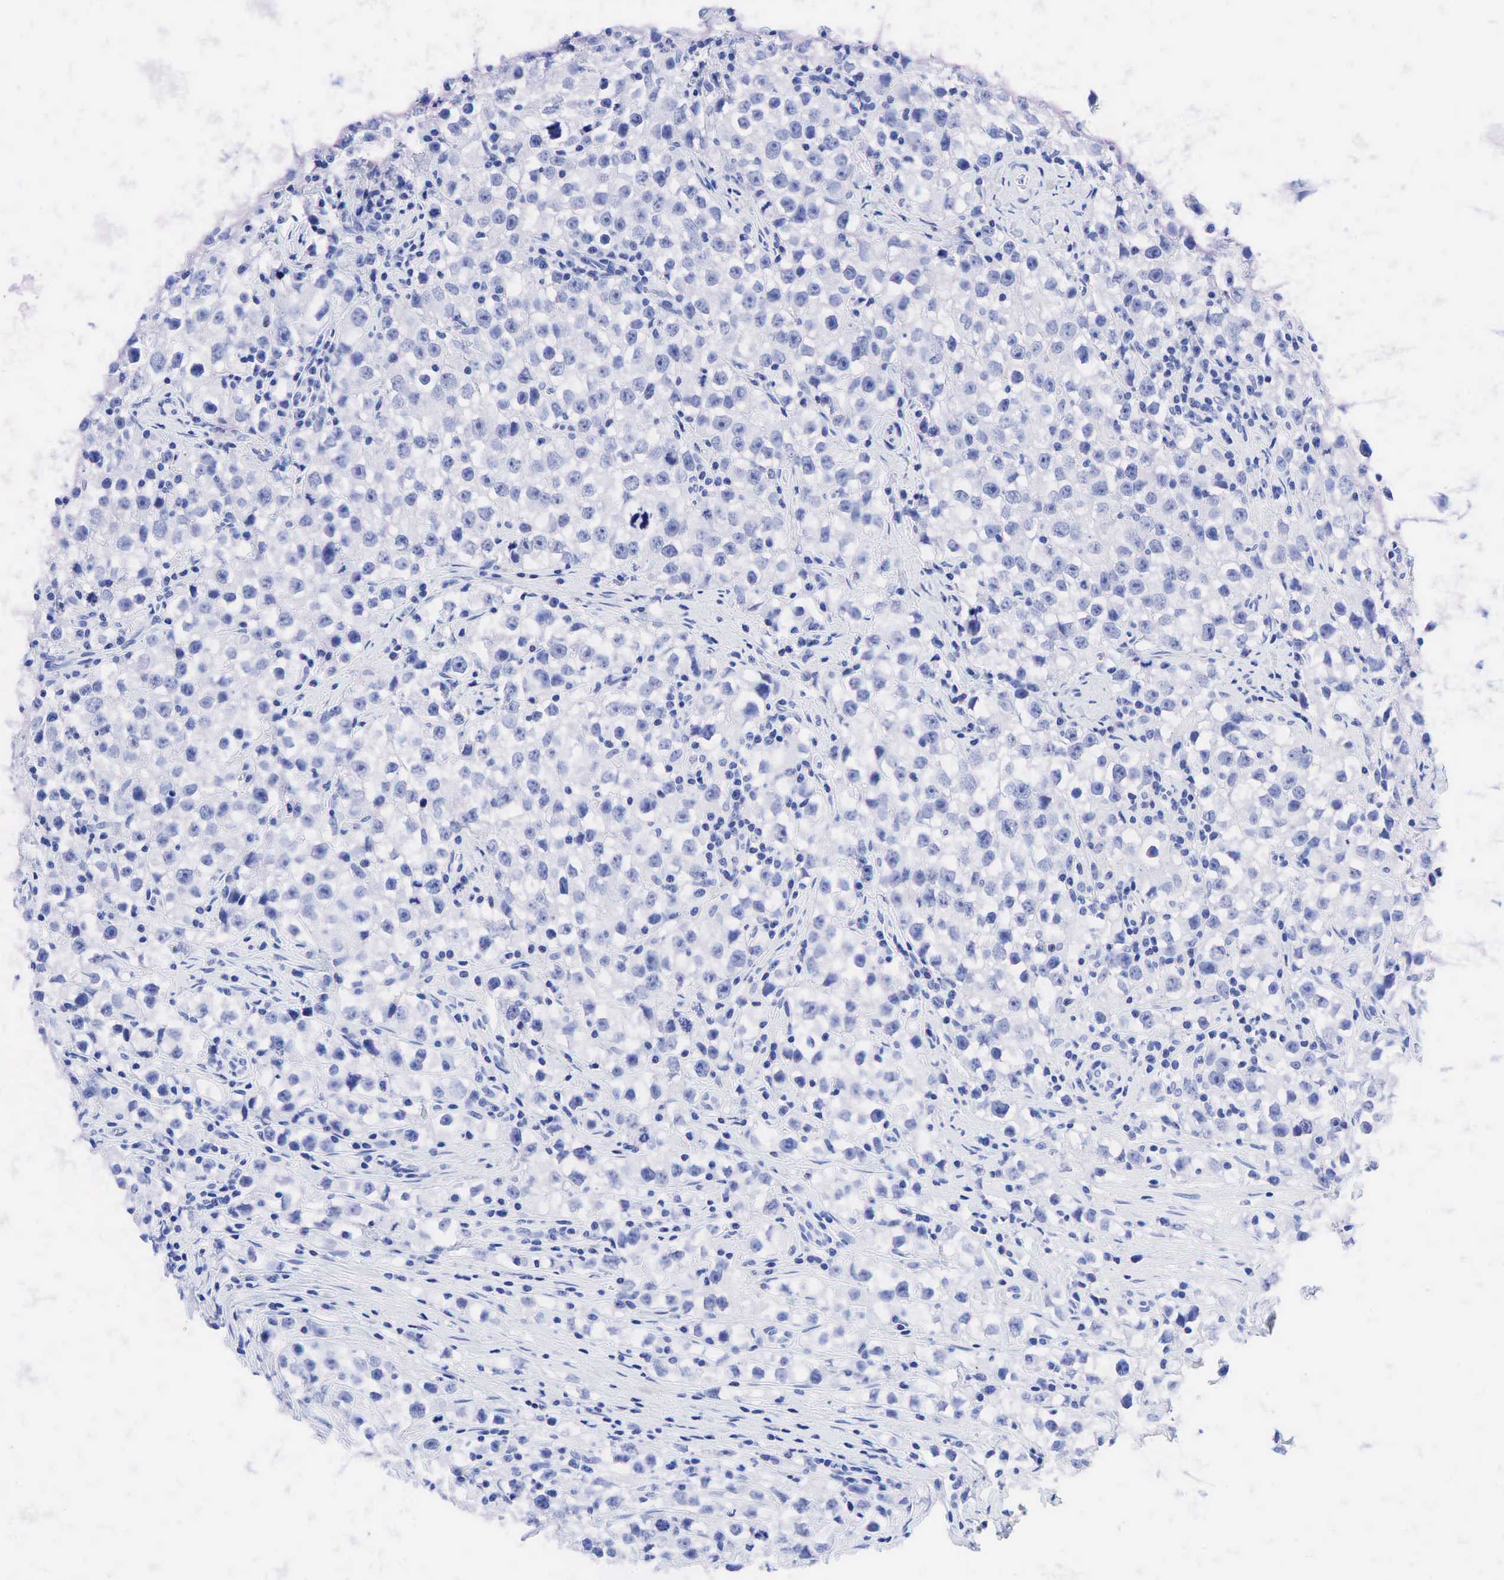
{"staining": {"intensity": "negative", "quantity": "none", "location": "none"}, "tissue": "testis cancer", "cell_type": "Tumor cells", "image_type": "cancer", "snomed": [{"axis": "morphology", "description": "Seminoma, NOS"}, {"axis": "topography", "description": "Testis"}], "caption": "Immunohistochemical staining of human testis cancer shows no significant expression in tumor cells.", "gene": "CEACAM5", "patient": {"sex": "male", "age": 35}}